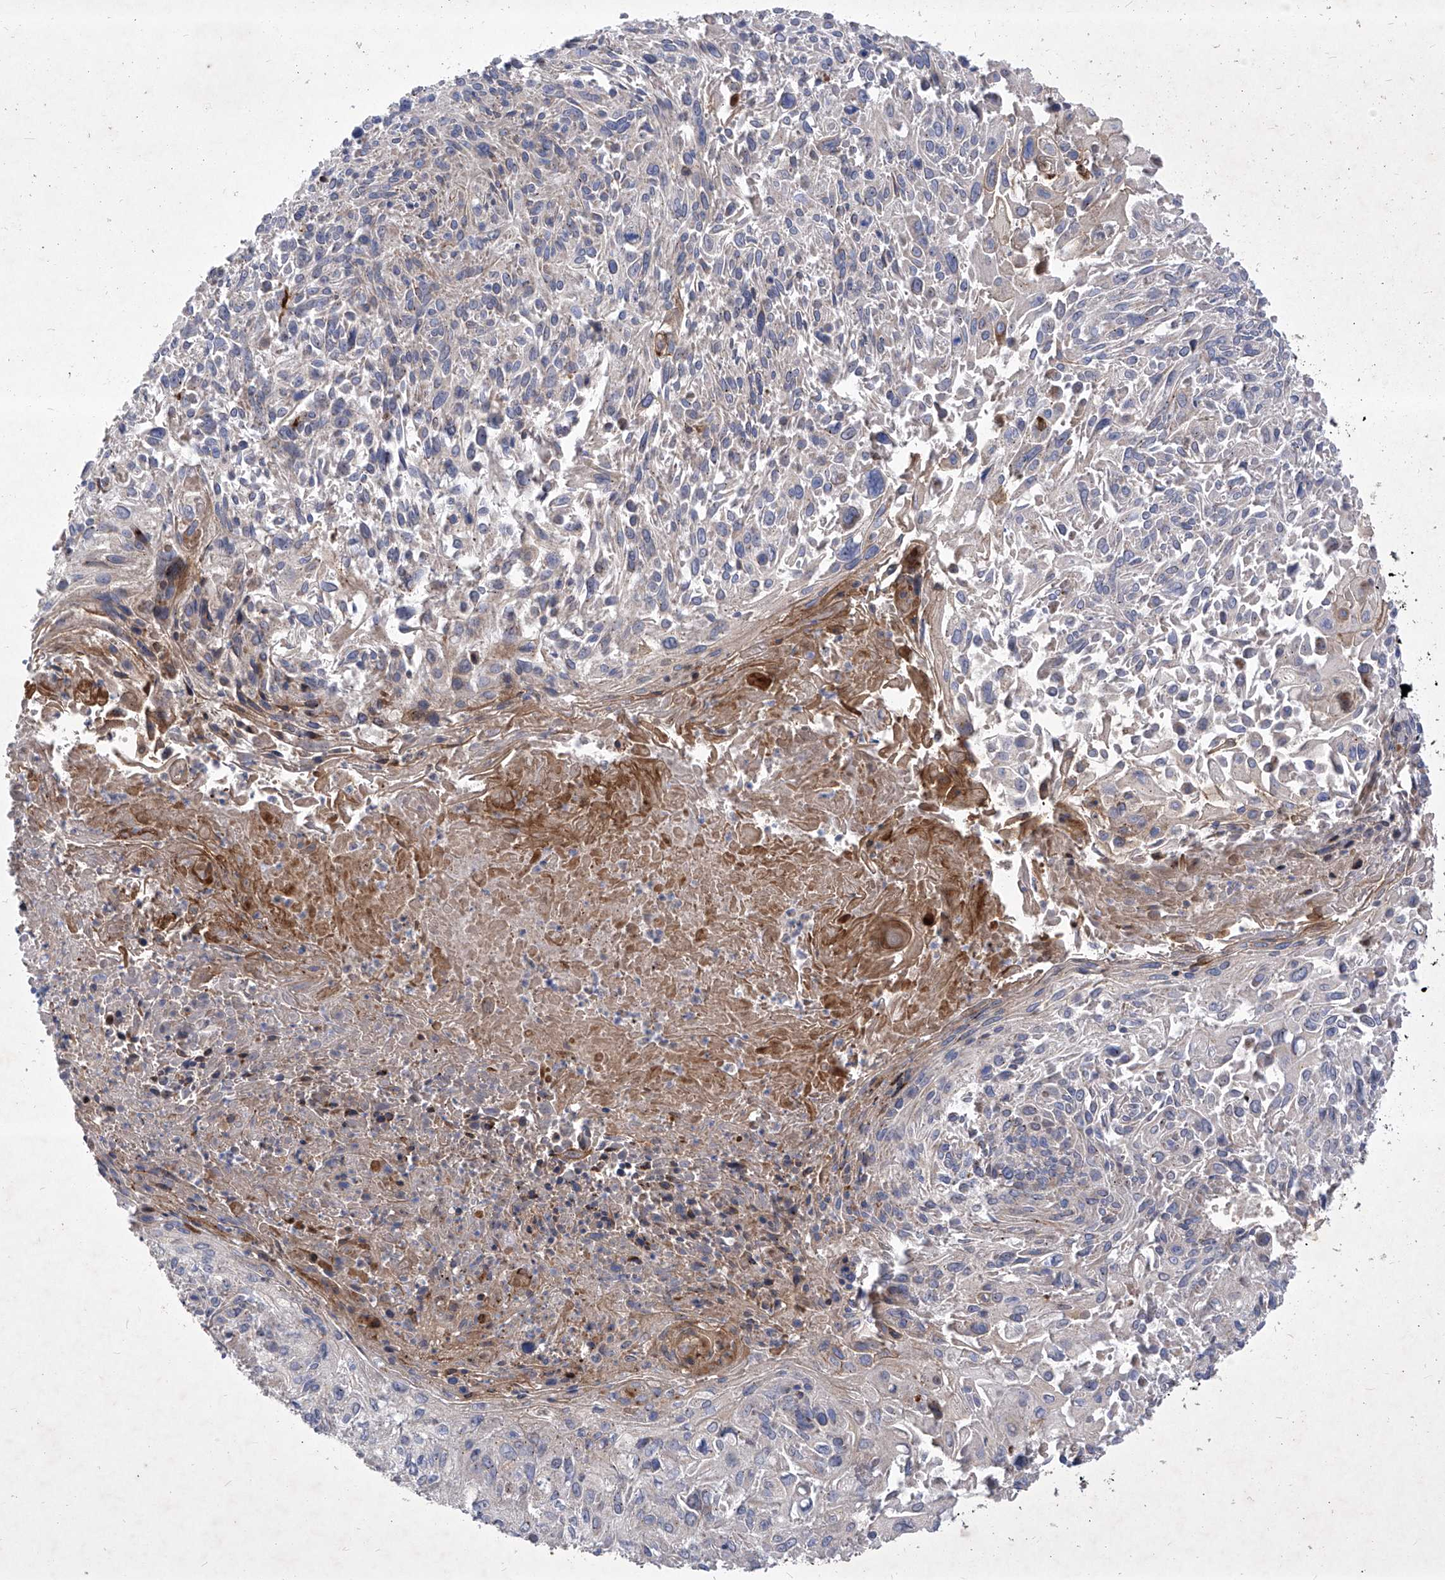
{"staining": {"intensity": "negative", "quantity": "none", "location": "none"}, "tissue": "cervical cancer", "cell_type": "Tumor cells", "image_type": "cancer", "snomed": [{"axis": "morphology", "description": "Squamous cell carcinoma, NOS"}, {"axis": "topography", "description": "Cervix"}], "caption": "Immunohistochemistry (IHC) histopathology image of human cervical squamous cell carcinoma stained for a protein (brown), which demonstrates no positivity in tumor cells.", "gene": "COQ3", "patient": {"sex": "female", "age": 51}}